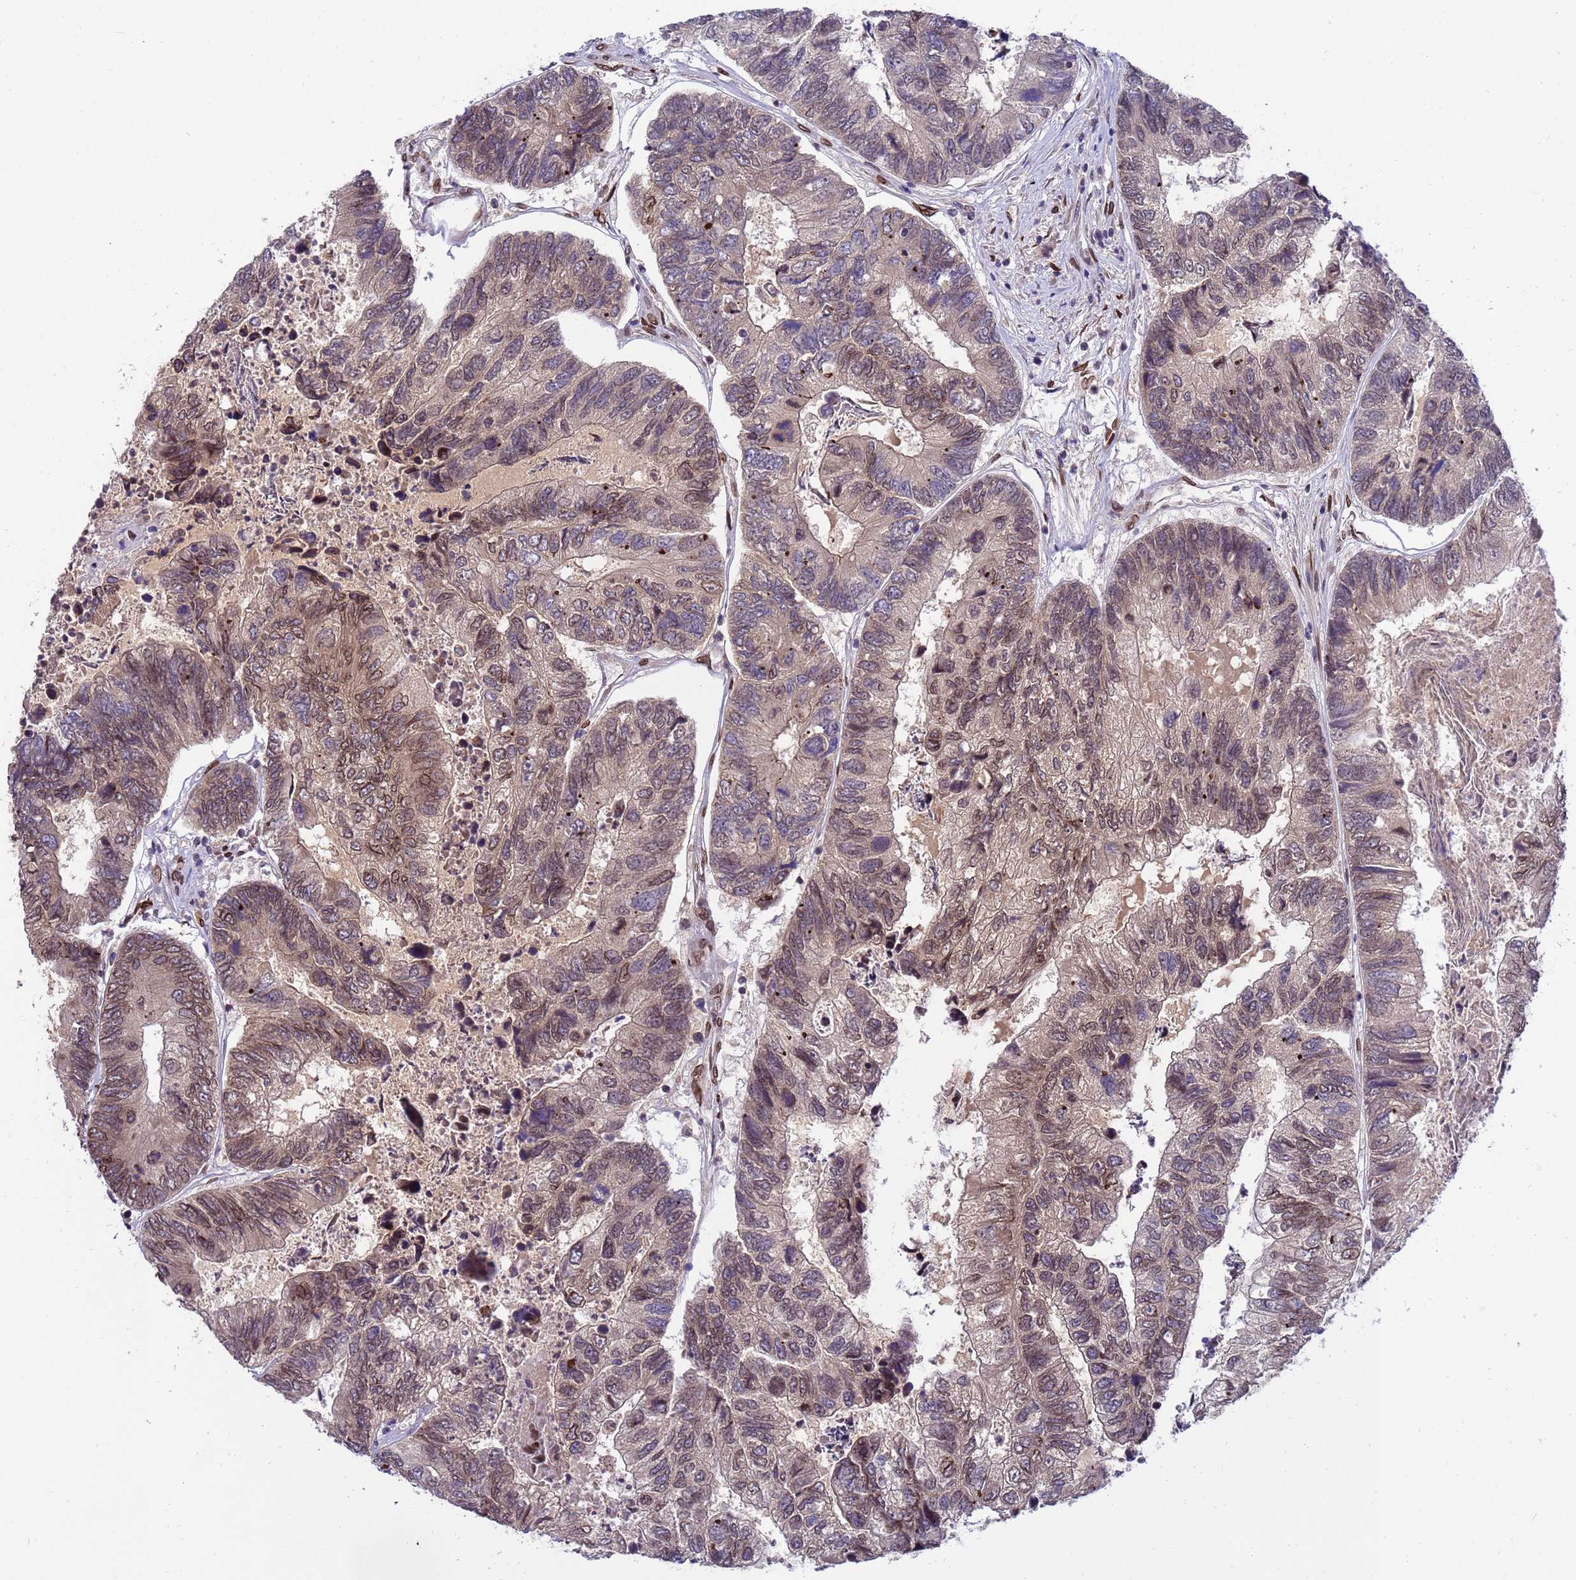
{"staining": {"intensity": "moderate", "quantity": "25%-75%", "location": "cytoplasmic/membranous,nuclear"}, "tissue": "colorectal cancer", "cell_type": "Tumor cells", "image_type": "cancer", "snomed": [{"axis": "morphology", "description": "Adenocarcinoma, NOS"}, {"axis": "topography", "description": "Colon"}], "caption": "Adenocarcinoma (colorectal) was stained to show a protein in brown. There is medium levels of moderate cytoplasmic/membranous and nuclear expression in approximately 25%-75% of tumor cells.", "gene": "GPR135", "patient": {"sex": "female", "age": 67}}